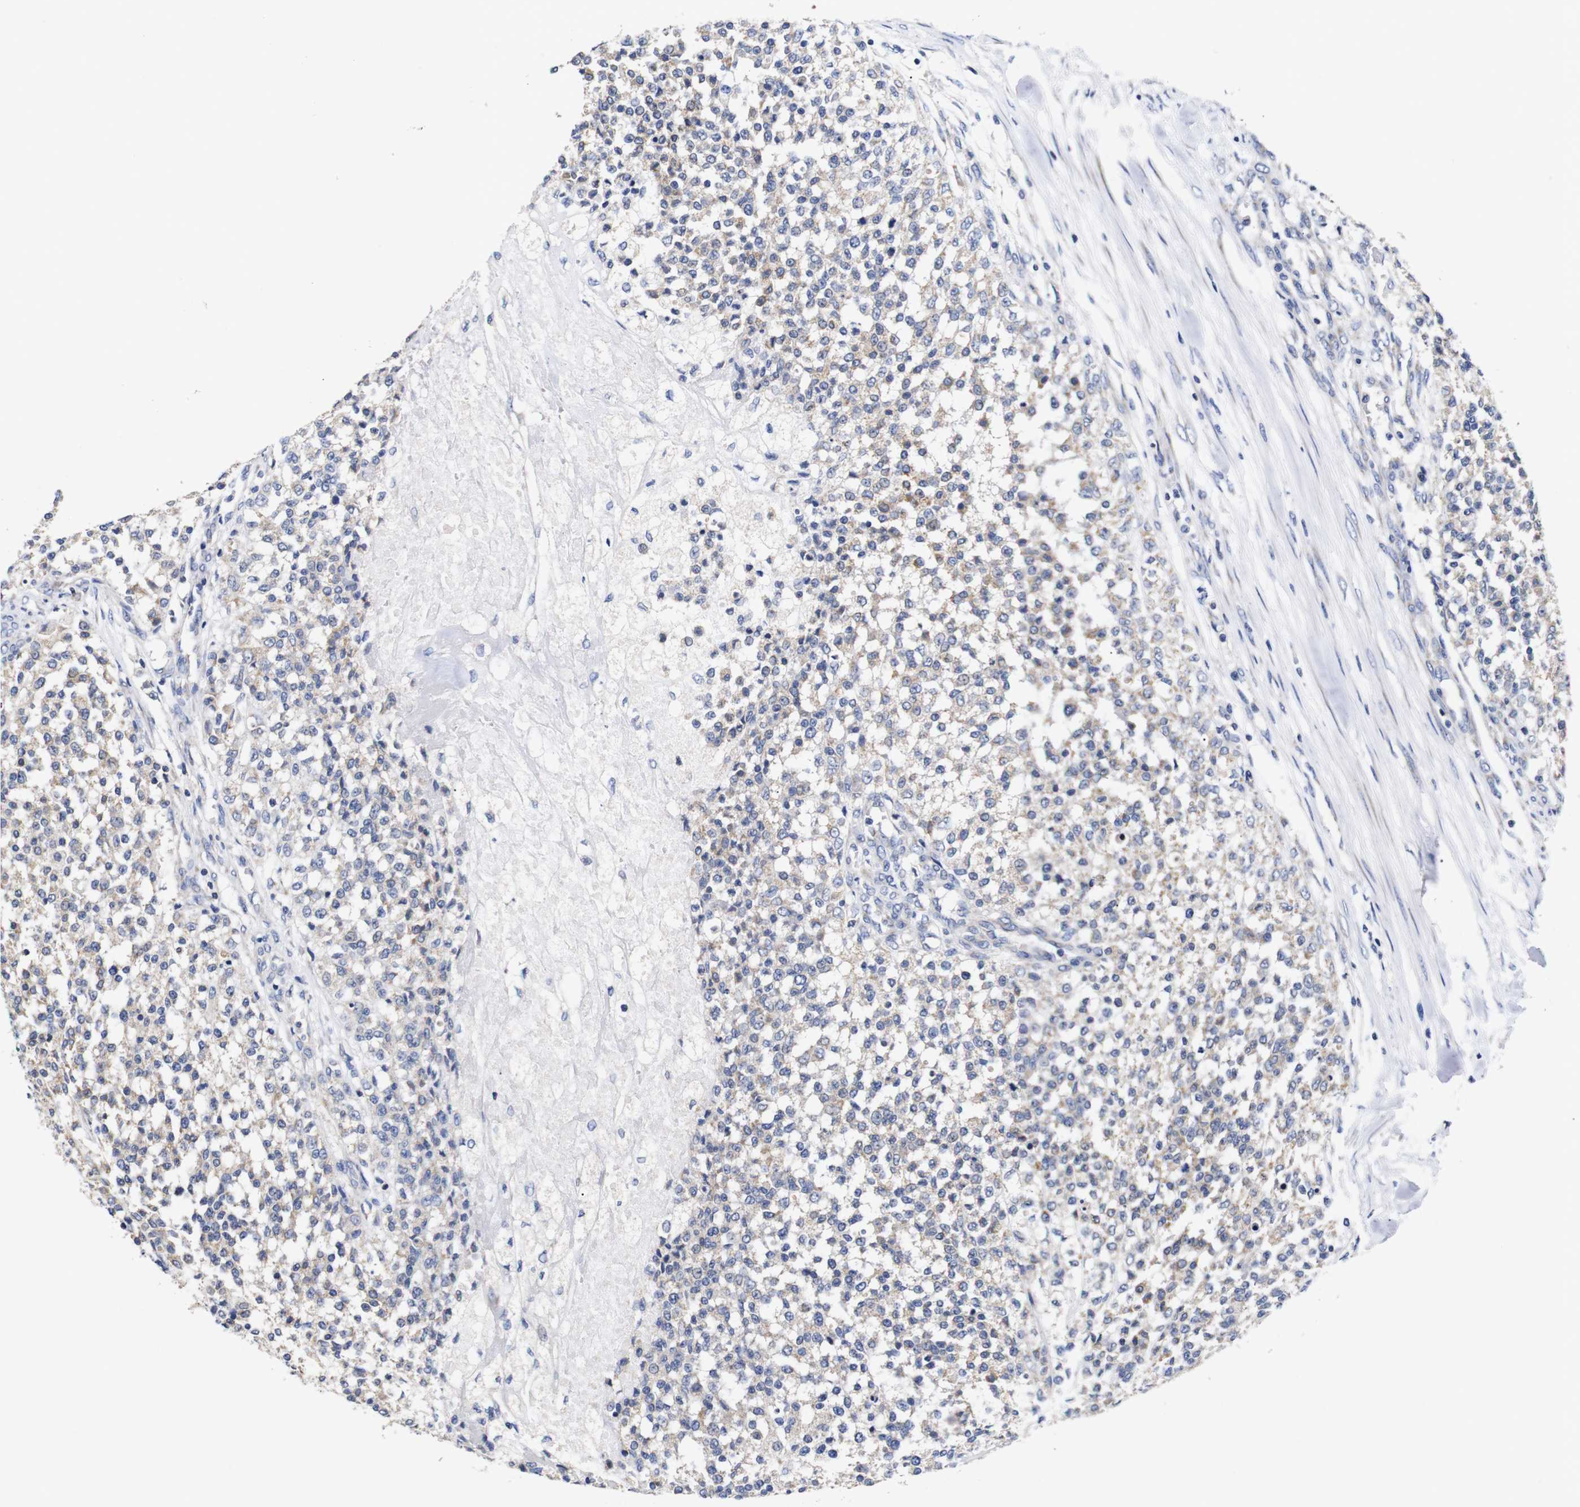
{"staining": {"intensity": "weak", "quantity": "25%-75%", "location": "cytoplasmic/membranous"}, "tissue": "testis cancer", "cell_type": "Tumor cells", "image_type": "cancer", "snomed": [{"axis": "morphology", "description": "Seminoma, NOS"}, {"axis": "topography", "description": "Testis"}], "caption": "IHC image of testis cancer (seminoma) stained for a protein (brown), which exhibits low levels of weak cytoplasmic/membranous staining in approximately 25%-75% of tumor cells.", "gene": "OPN3", "patient": {"sex": "male", "age": 59}}